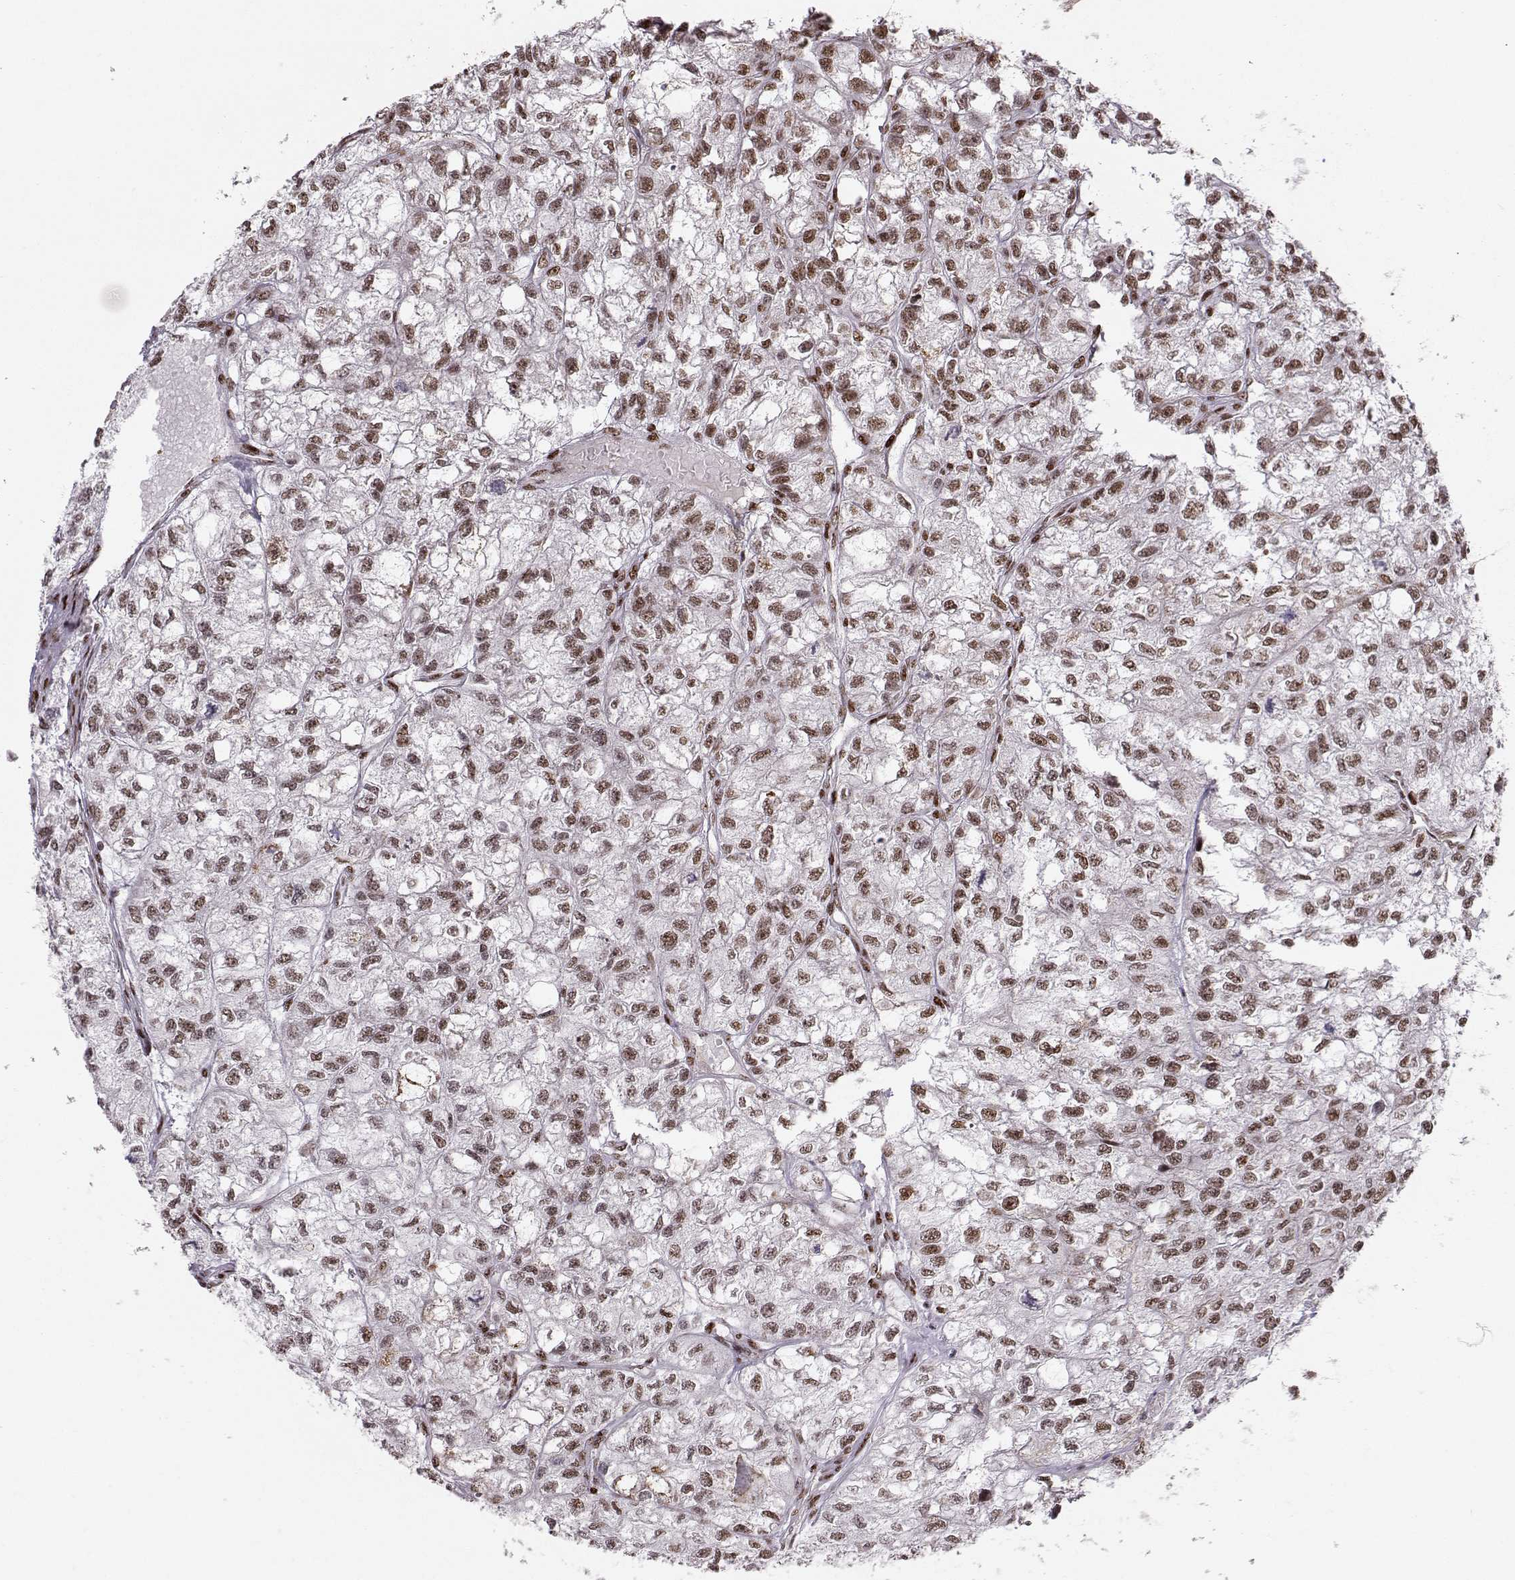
{"staining": {"intensity": "moderate", "quantity": "25%-75%", "location": "nuclear"}, "tissue": "renal cancer", "cell_type": "Tumor cells", "image_type": "cancer", "snomed": [{"axis": "morphology", "description": "Adenocarcinoma, NOS"}, {"axis": "topography", "description": "Kidney"}], "caption": "Immunohistochemistry (IHC) of human renal cancer shows medium levels of moderate nuclear expression in about 25%-75% of tumor cells. Using DAB (3,3'-diaminobenzidine) (brown) and hematoxylin (blue) stains, captured at high magnification using brightfield microscopy.", "gene": "SNAPC2", "patient": {"sex": "male", "age": 56}}